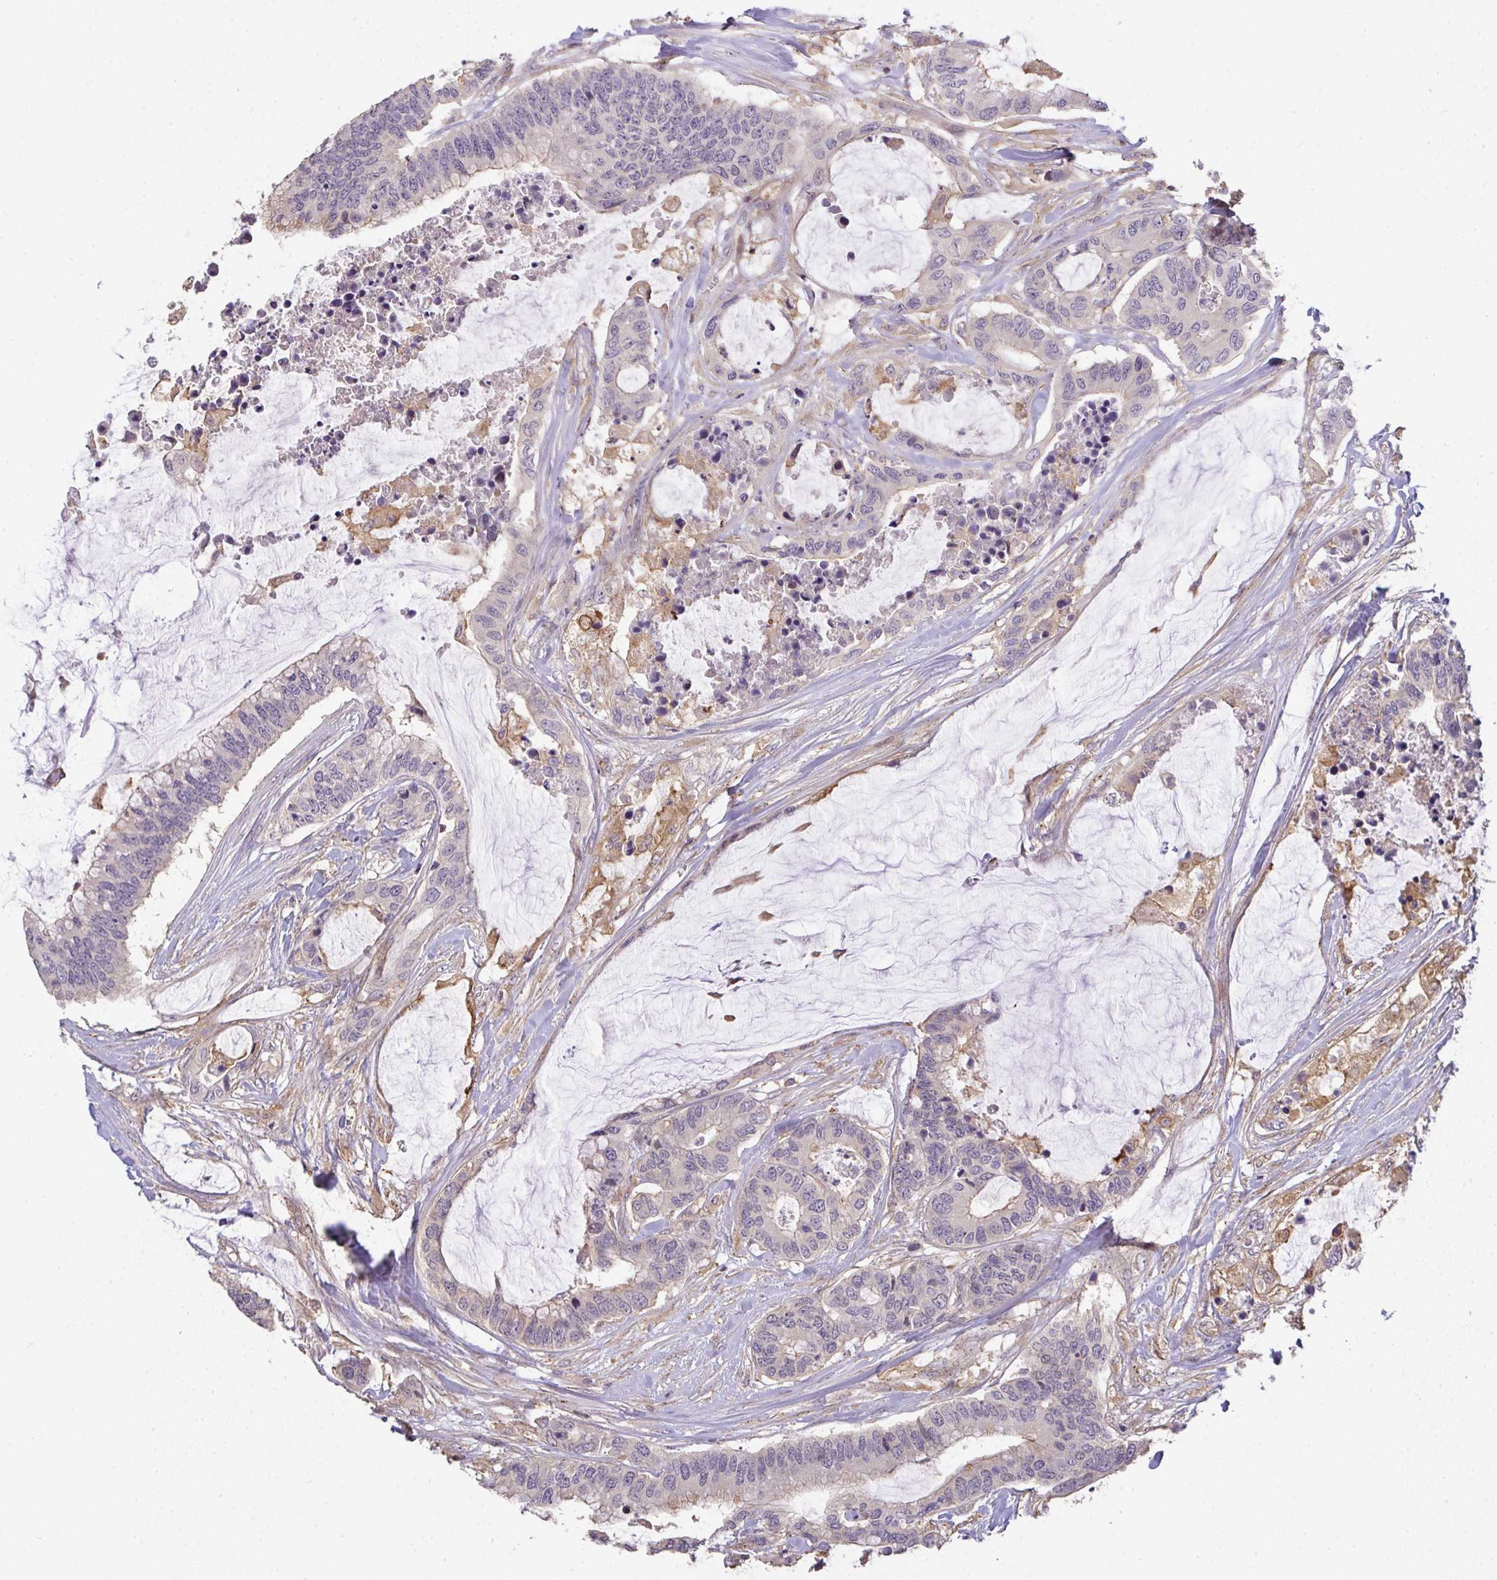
{"staining": {"intensity": "negative", "quantity": "none", "location": "none"}, "tissue": "colorectal cancer", "cell_type": "Tumor cells", "image_type": "cancer", "snomed": [{"axis": "morphology", "description": "Adenocarcinoma, NOS"}, {"axis": "topography", "description": "Rectum"}], "caption": "This image is of colorectal adenocarcinoma stained with IHC to label a protein in brown with the nuclei are counter-stained blue. There is no staining in tumor cells.", "gene": "EEF1AKMT1", "patient": {"sex": "female", "age": 59}}